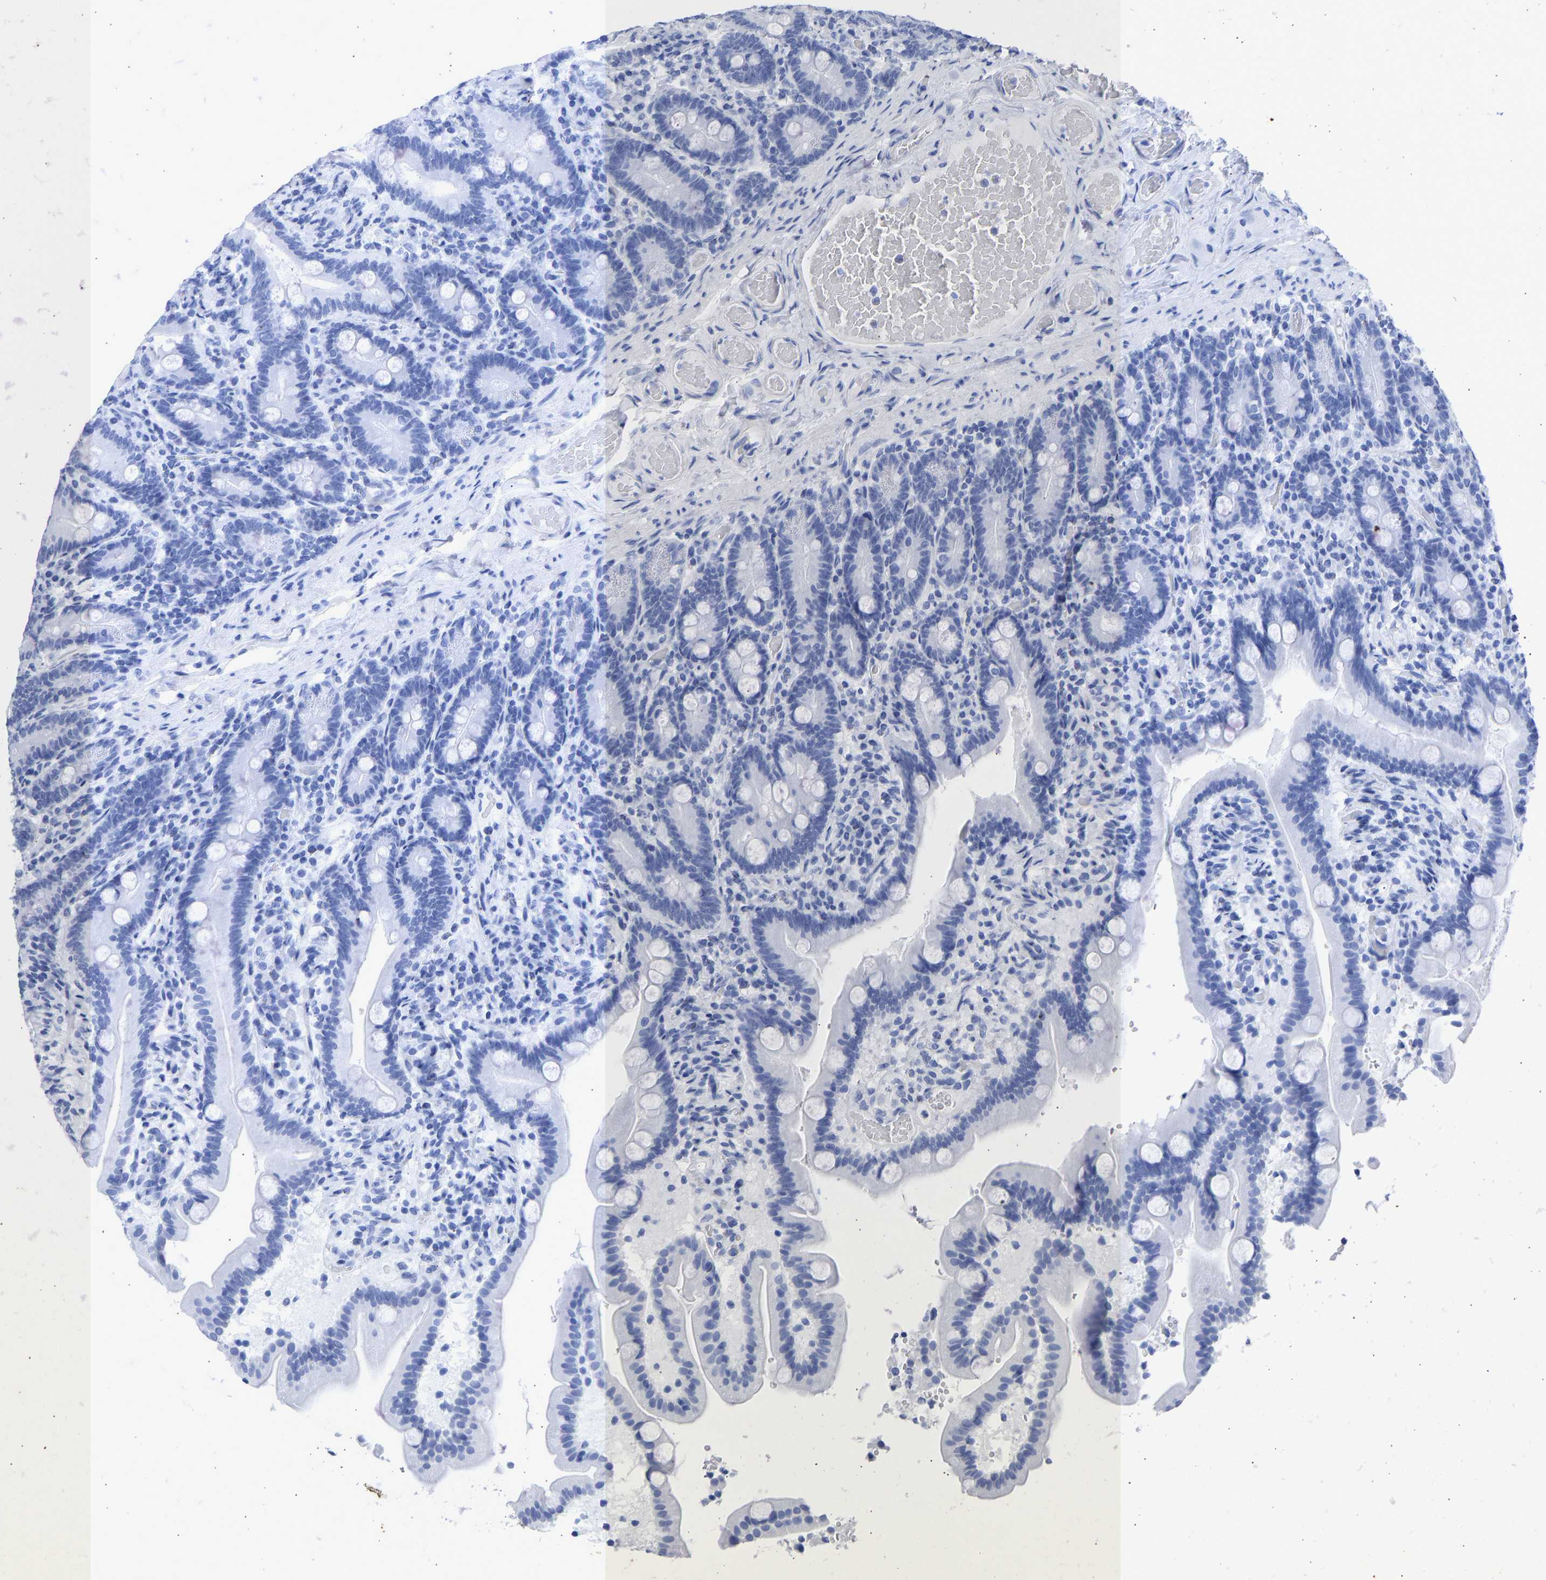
{"staining": {"intensity": "negative", "quantity": "none", "location": "none"}, "tissue": "duodenum", "cell_type": "Glandular cells", "image_type": "normal", "snomed": [{"axis": "morphology", "description": "Normal tissue, NOS"}, {"axis": "topography", "description": "Duodenum"}], "caption": "Glandular cells show no significant protein positivity in unremarkable duodenum. Nuclei are stained in blue.", "gene": "KRT1", "patient": {"sex": "male", "age": 54}}